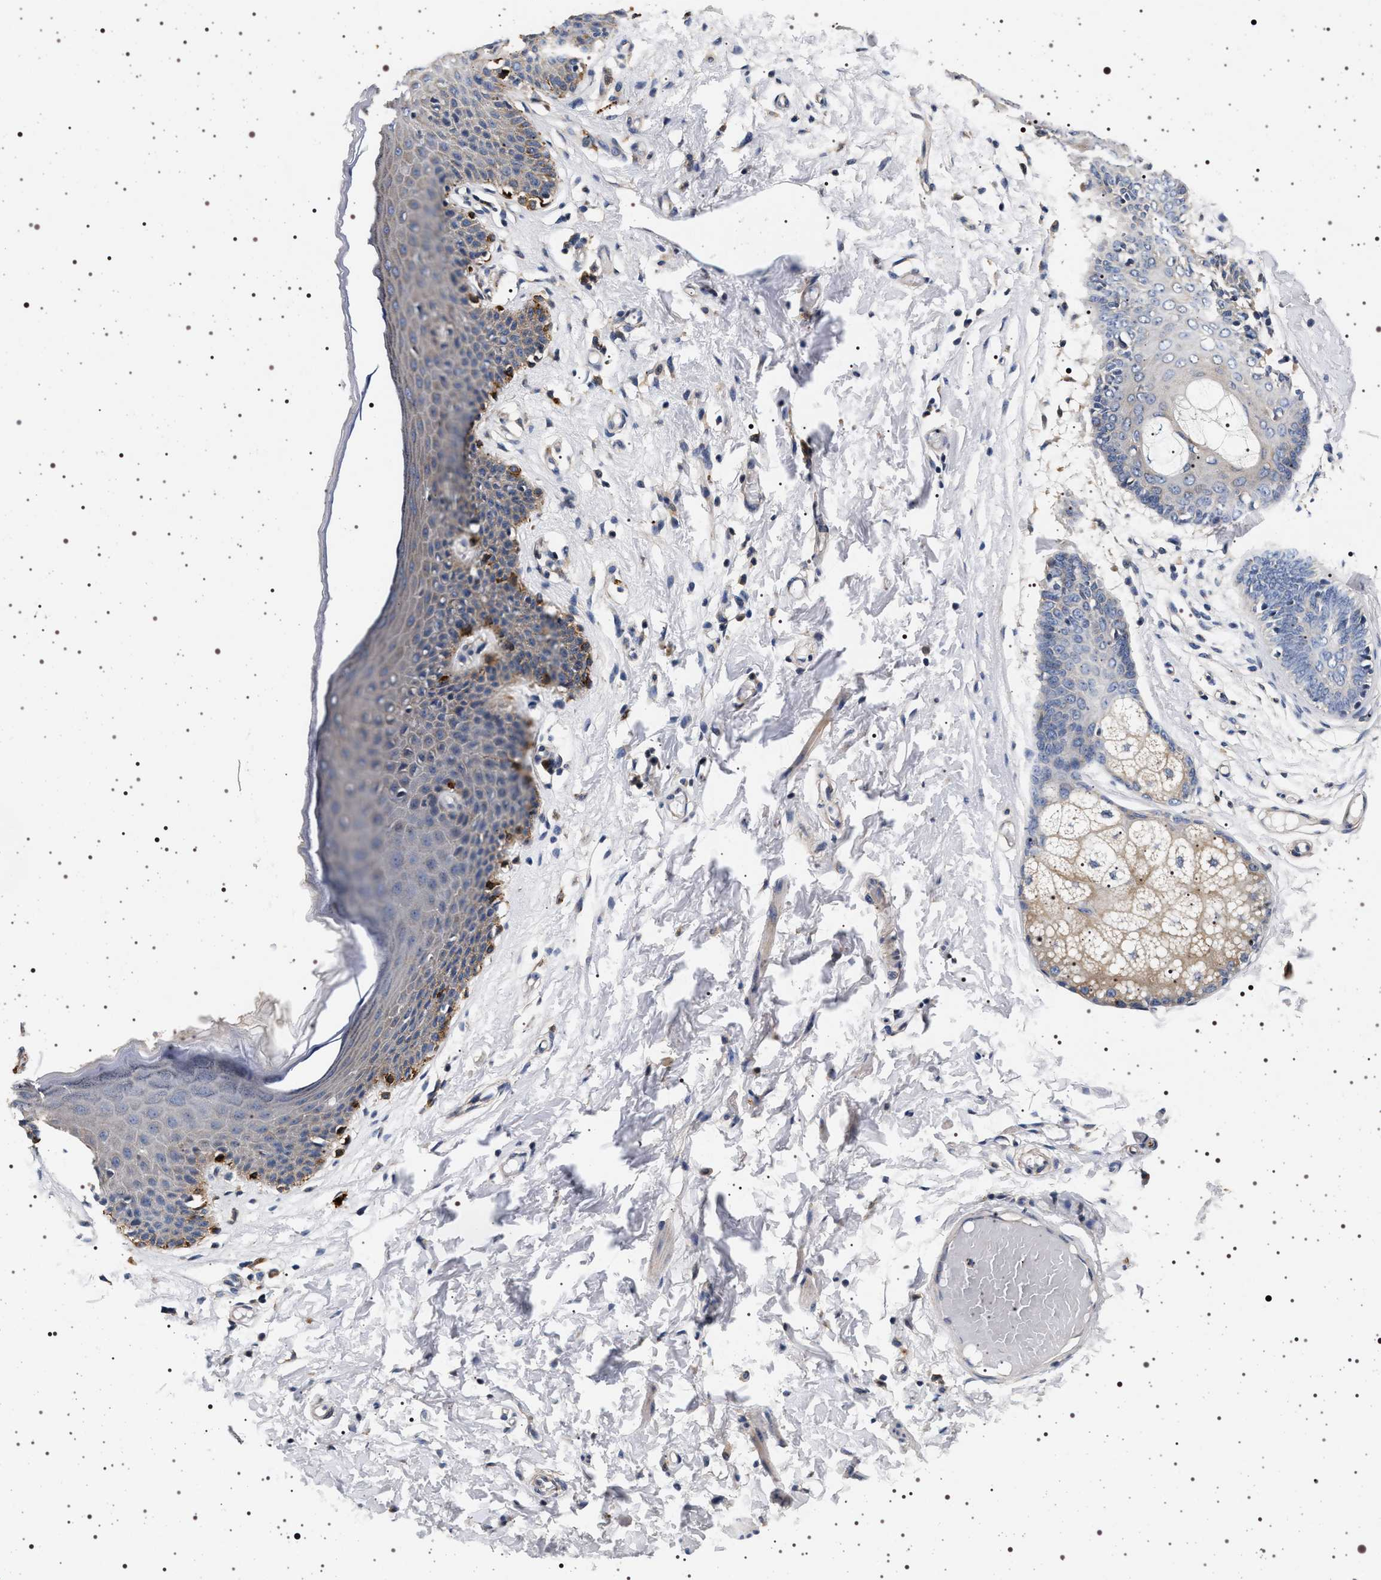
{"staining": {"intensity": "moderate", "quantity": "<25%", "location": "cytoplasmic/membranous"}, "tissue": "skin", "cell_type": "Epidermal cells", "image_type": "normal", "snomed": [{"axis": "morphology", "description": "Normal tissue, NOS"}, {"axis": "topography", "description": "Vulva"}], "caption": "Immunohistochemistry (IHC) staining of benign skin, which displays low levels of moderate cytoplasmic/membranous expression in about <25% of epidermal cells indicating moderate cytoplasmic/membranous protein expression. The staining was performed using DAB (brown) for protein detection and nuclei were counterstained in hematoxylin (blue).", "gene": "DCBLD2", "patient": {"sex": "female", "age": 66}}